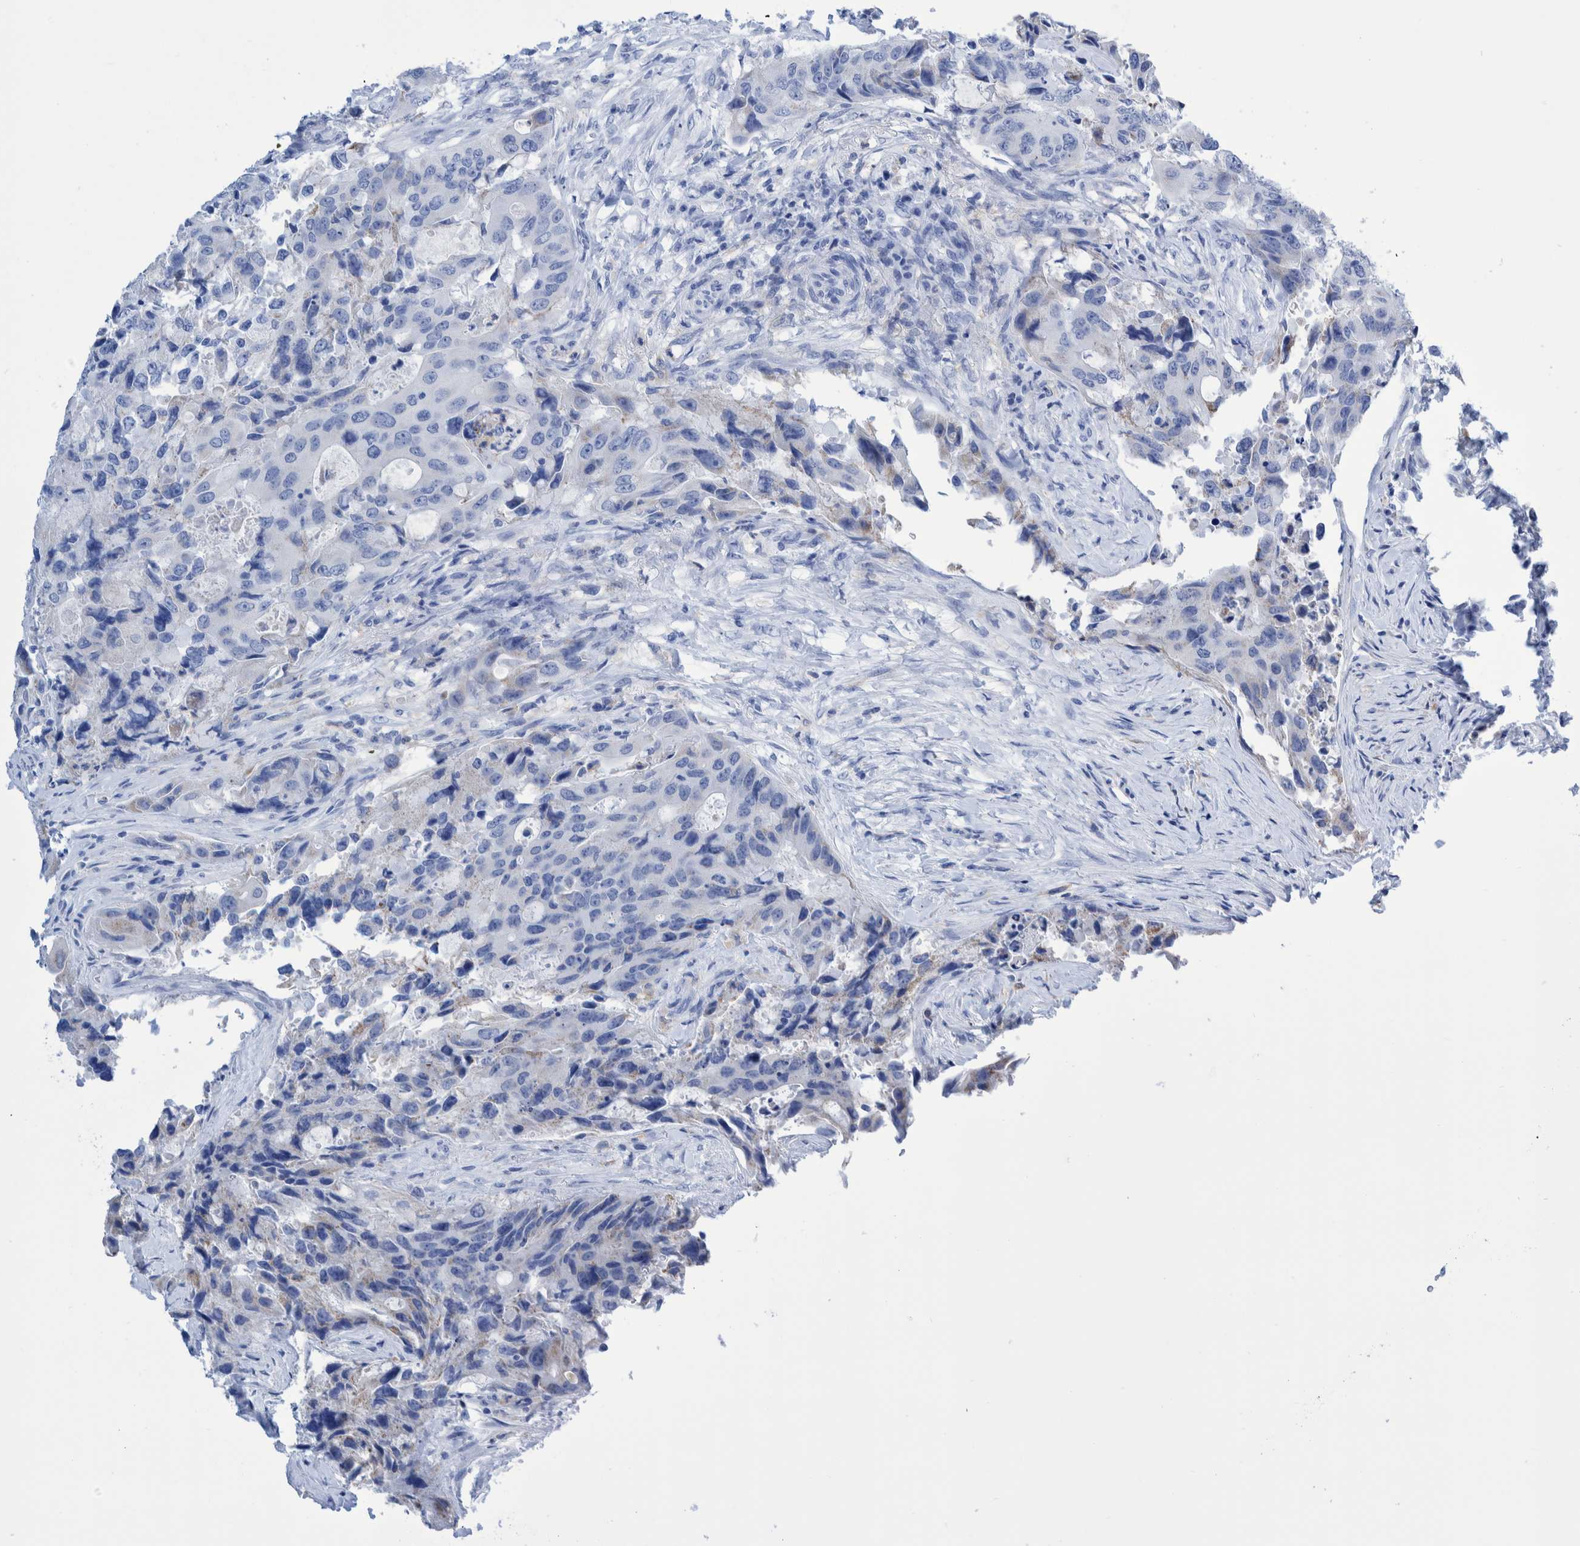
{"staining": {"intensity": "negative", "quantity": "none", "location": "none"}, "tissue": "colorectal cancer", "cell_type": "Tumor cells", "image_type": "cancer", "snomed": [{"axis": "morphology", "description": "Adenocarcinoma, NOS"}, {"axis": "topography", "description": "Colon"}], "caption": "The micrograph reveals no significant staining in tumor cells of adenocarcinoma (colorectal).", "gene": "KRT14", "patient": {"sex": "male", "age": 71}}